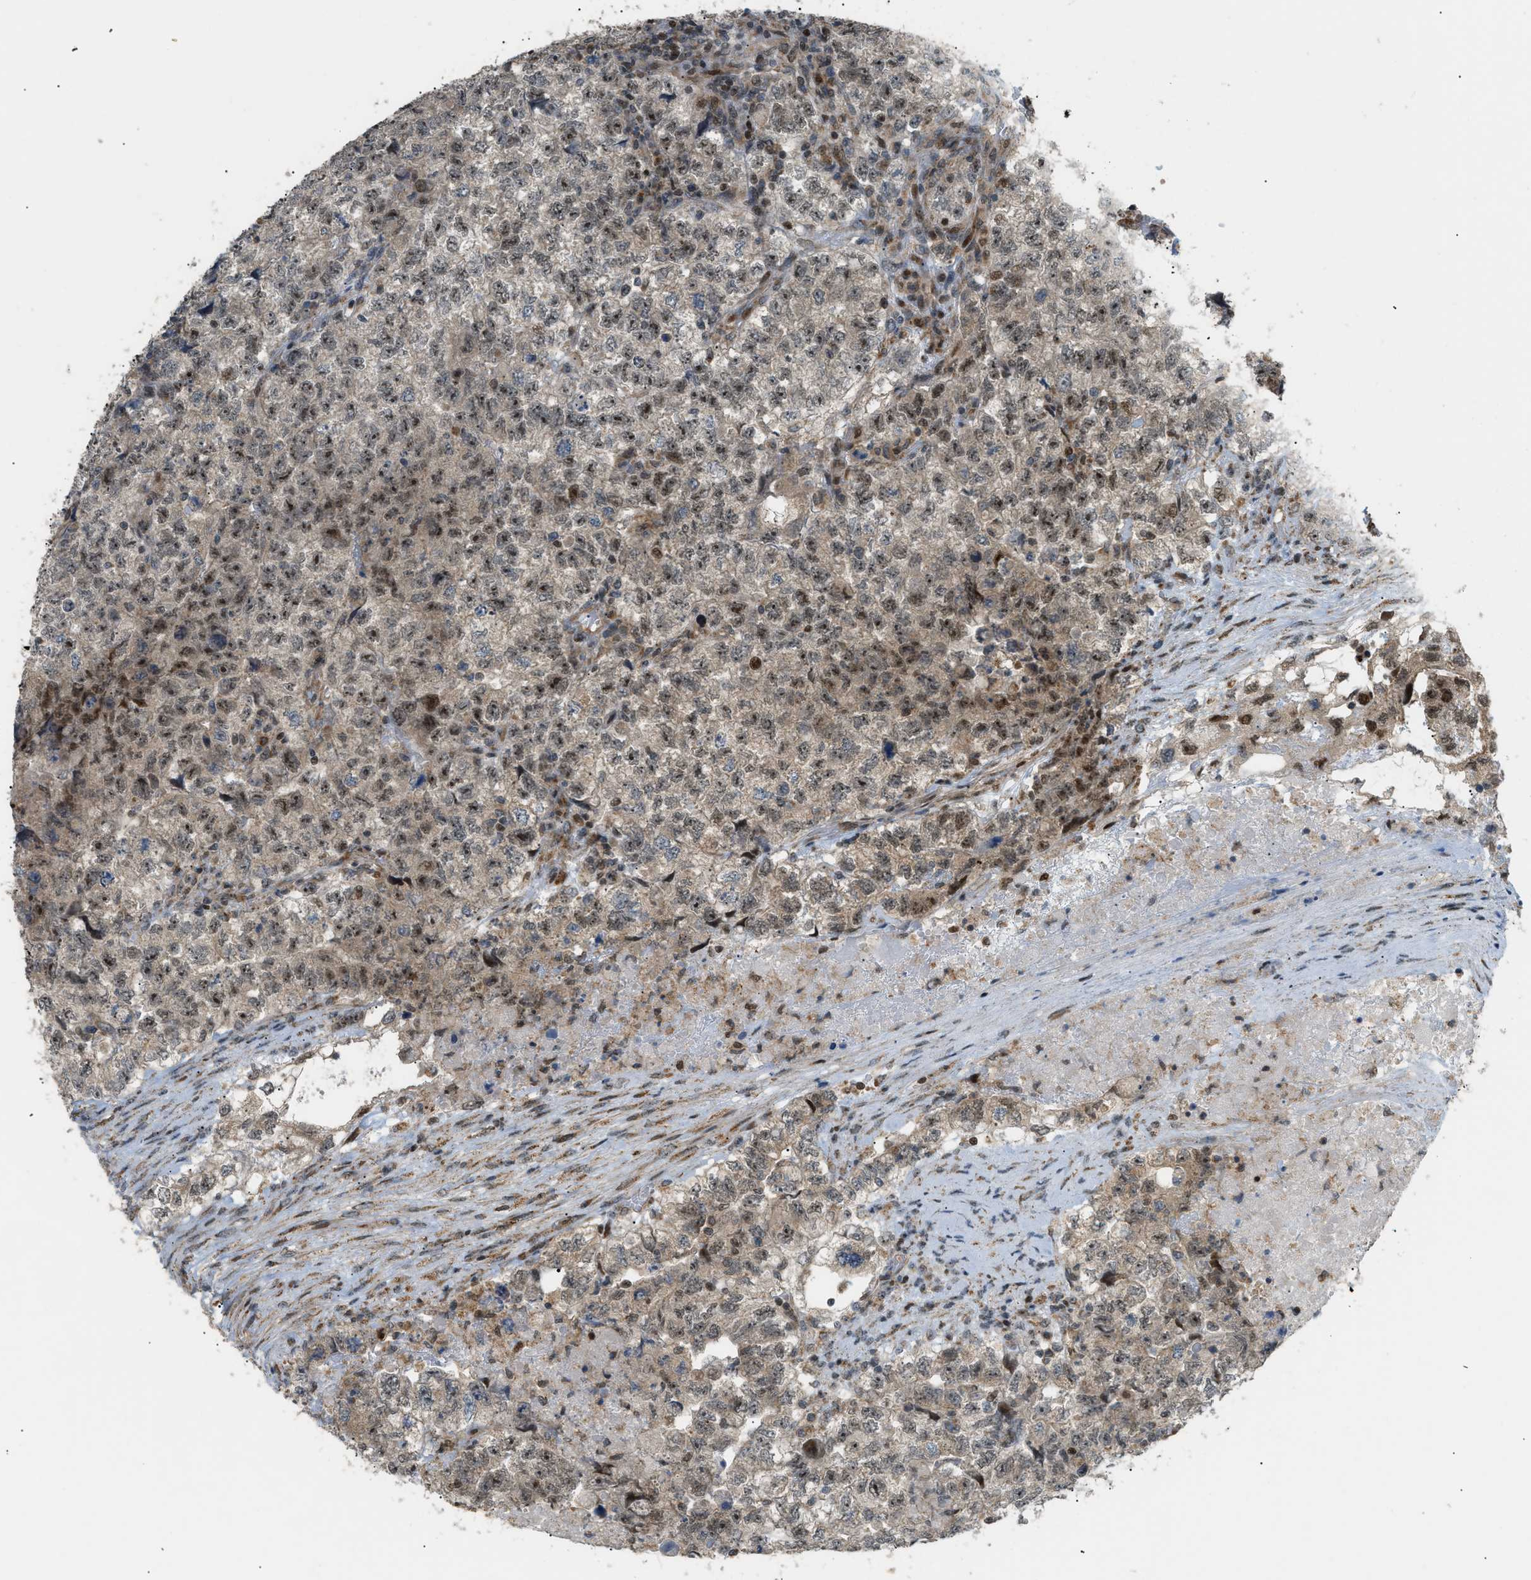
{"staining": {"intensity": "weak", "quantity": "25%-75%", "location": "nuclear"}, "tissue": "testis cancer", "cell_type": "Tumor cells", "image_type": "cancer", "snomed": [{"axis": "morphology", "description": "Carcinoma, Embryonal, NOS"}, {"axis": "topography", "description": "Testis"}], "caption": "Protein staining shows weak nuclear positivity in approximately 25%-75% of tumor cells in testis cancer (embryonal carcinoma). The staining is performed using DAB brown chromogen to label protein expression. The nuclei are counter-stained blue using hematoxylin.", "gene": "CCDC186", "patient": {"sex": "male", "age": 36}}